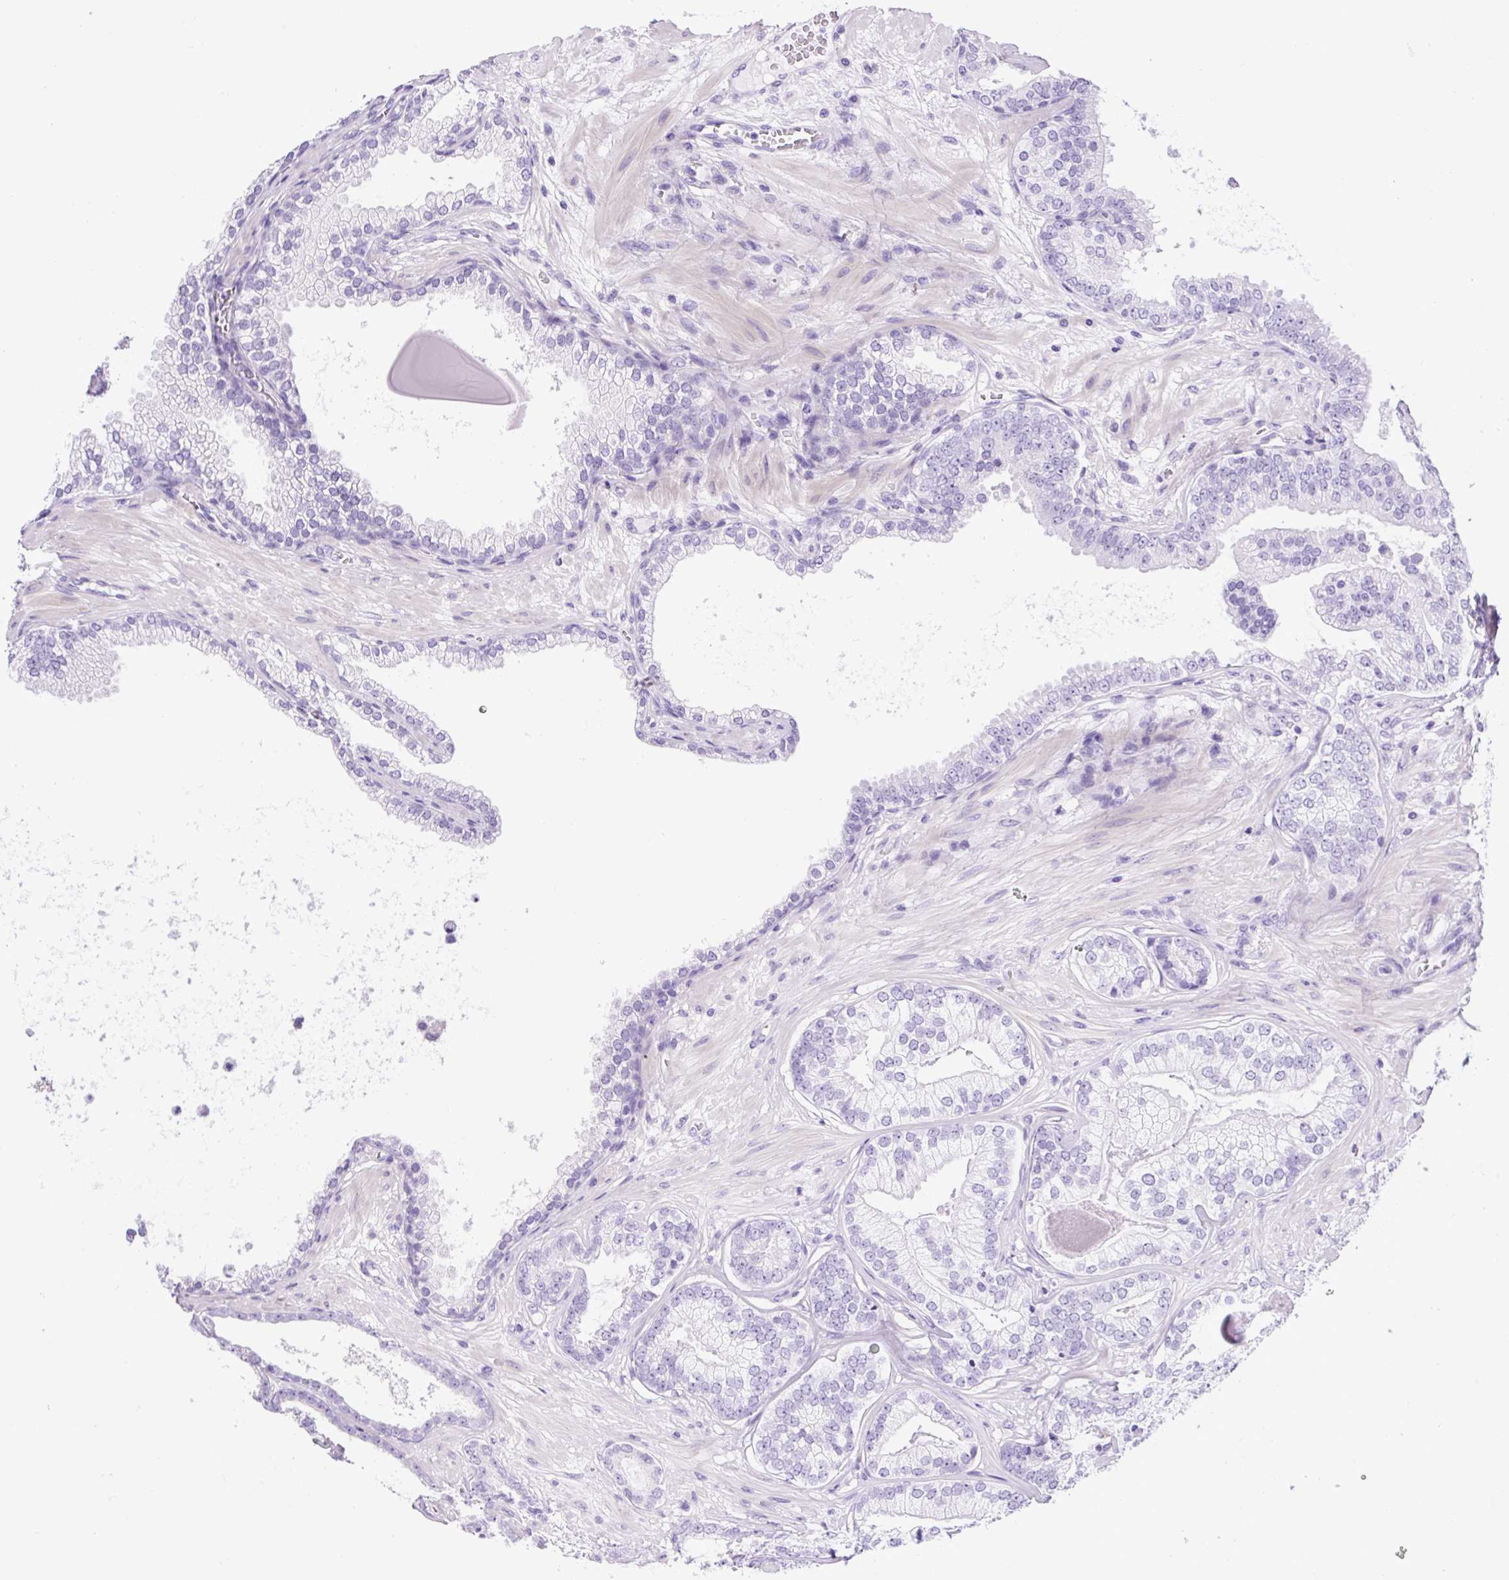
{"staining": {"intensity": "negative", "quantity": "none", "location": "none"}, "tissue": "prostate cancer", "cell_type": "Tumor cells", "image_type": "cancer", "snomed": [{"axis": "morphology", "description": "Adenocarcinoma, Low grade"}, {"axis": "topography", "description": "Prostate"}], "caption": "Tumor cells show no significant protein positivity in prostate low-grade adenocarcinoma.", "gene": "UPP1", "patient": {"sex": "male", "age": 61}}